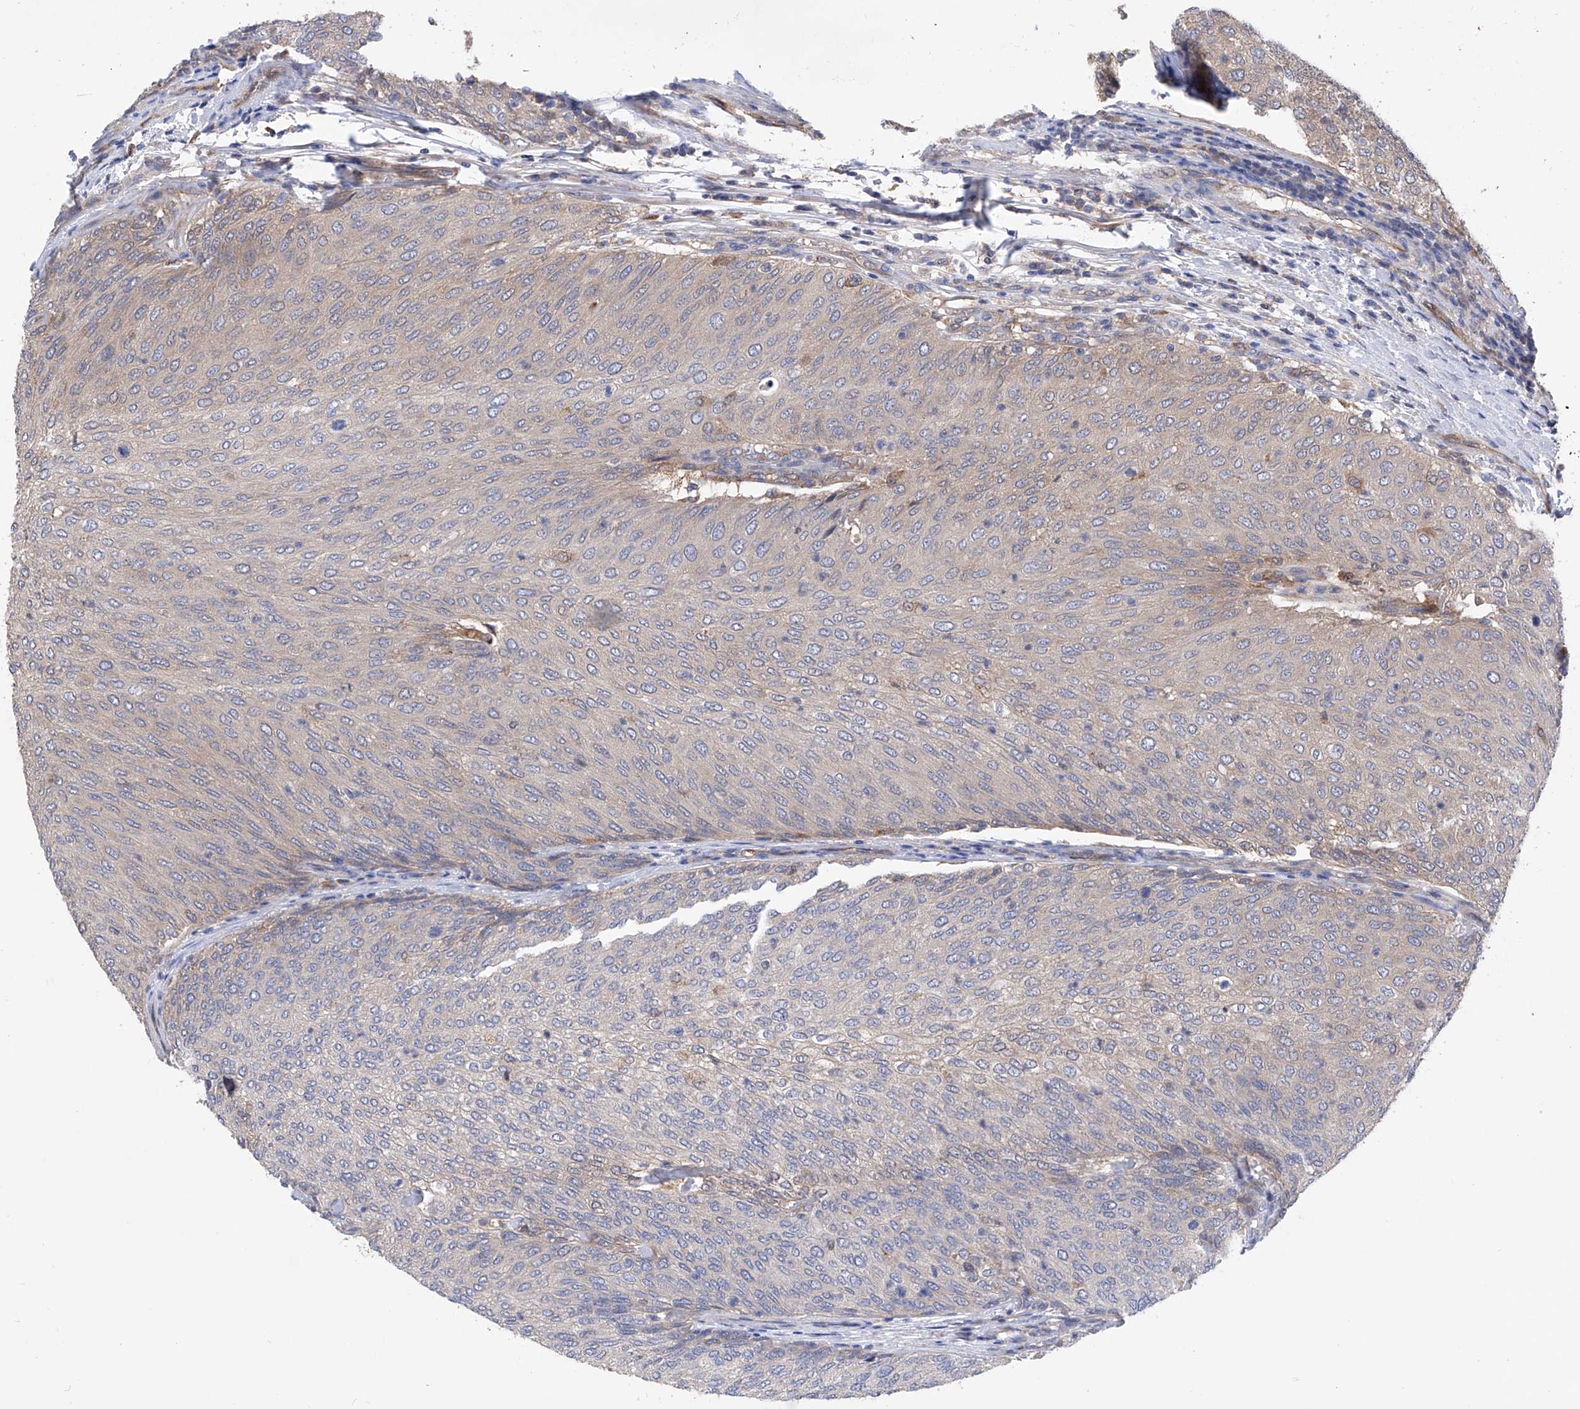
{"staining": {"intensity": "weak", "quantity": "<25%", "location": "cytoplasmic/membranous"}, "tissue": "urothelial cancer", "cell_type": "Tumor cells", "image_type": "cancer", "snomed": [{"axis": "morphology", "description": "Urothelial carcinoma, Low grade"}, {"axis": "topography", "description": "Urinary bladder"}], "caption": "Immunohistochemistry photomicrograph of urothelial cancer stained for a protein (brown), which displays no positivity in tumor cells. The staining is performed using DAB (3,3'-diaminobenzidine) brown chromogen with nuclei counter-stained in using hematoxylin.", "gene": "SPATA20", "patient": {"sex": "female", "age": 79}}